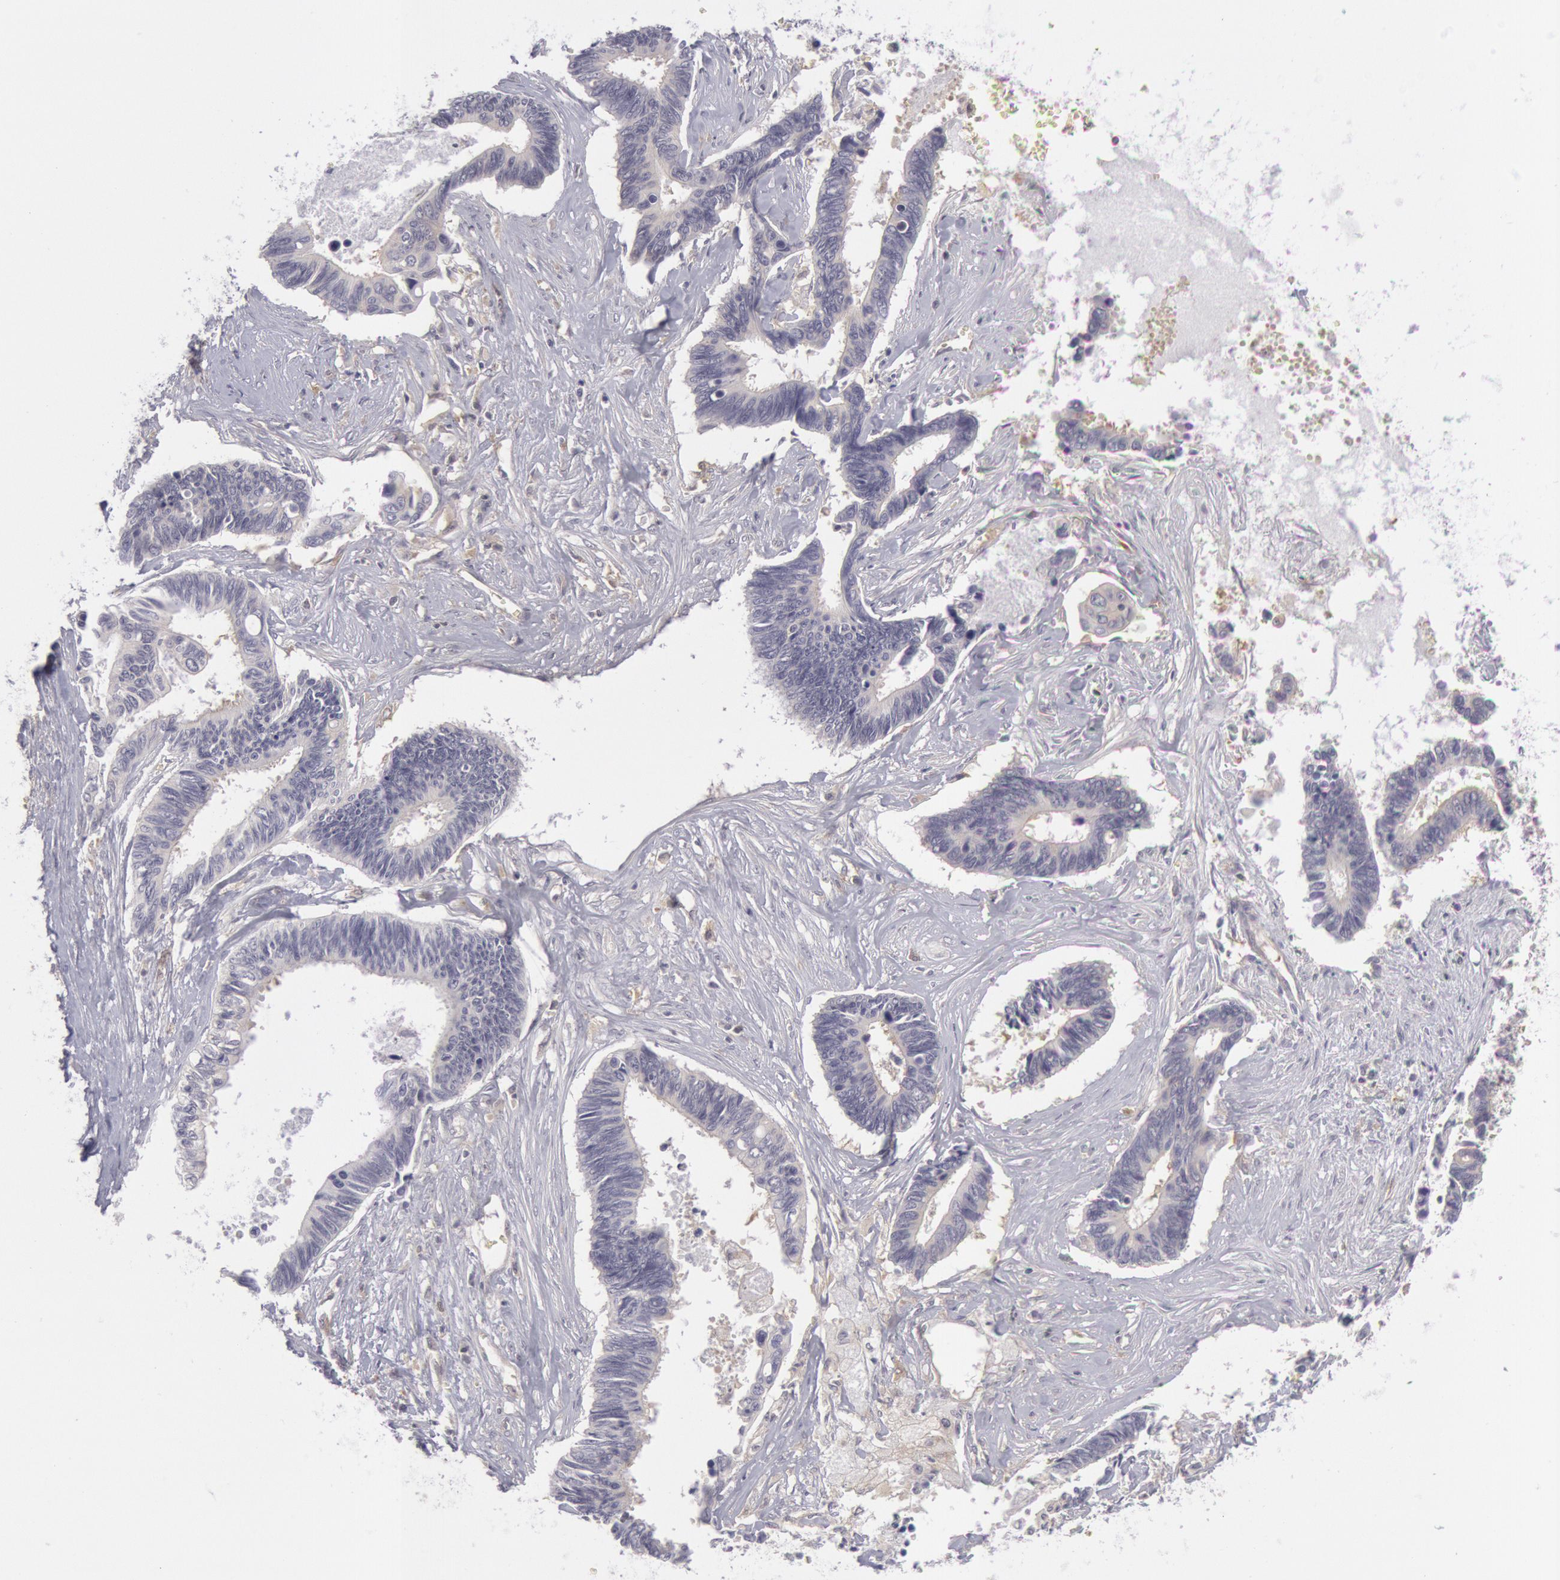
{"staining": {"intensity": "negative", "quantity": "none", "location": "none"}, "tissue": "pancreatic cancer", "cell_type": "Tumor cells", "image_type": "cancer", "snomed": [{"axis": "morphology", "description": "Adenocarcinoma, NOS"}, {"axis": "topography", "description": "Pancreas"}], "caption": "A high-resolution histopathology image shows immunohistochemistry staining of pancreatic cancer, which reveals no significant expression in tumor cells.", "gene": "IKBKB", "patient": {"sex": "female", "age": 70}}